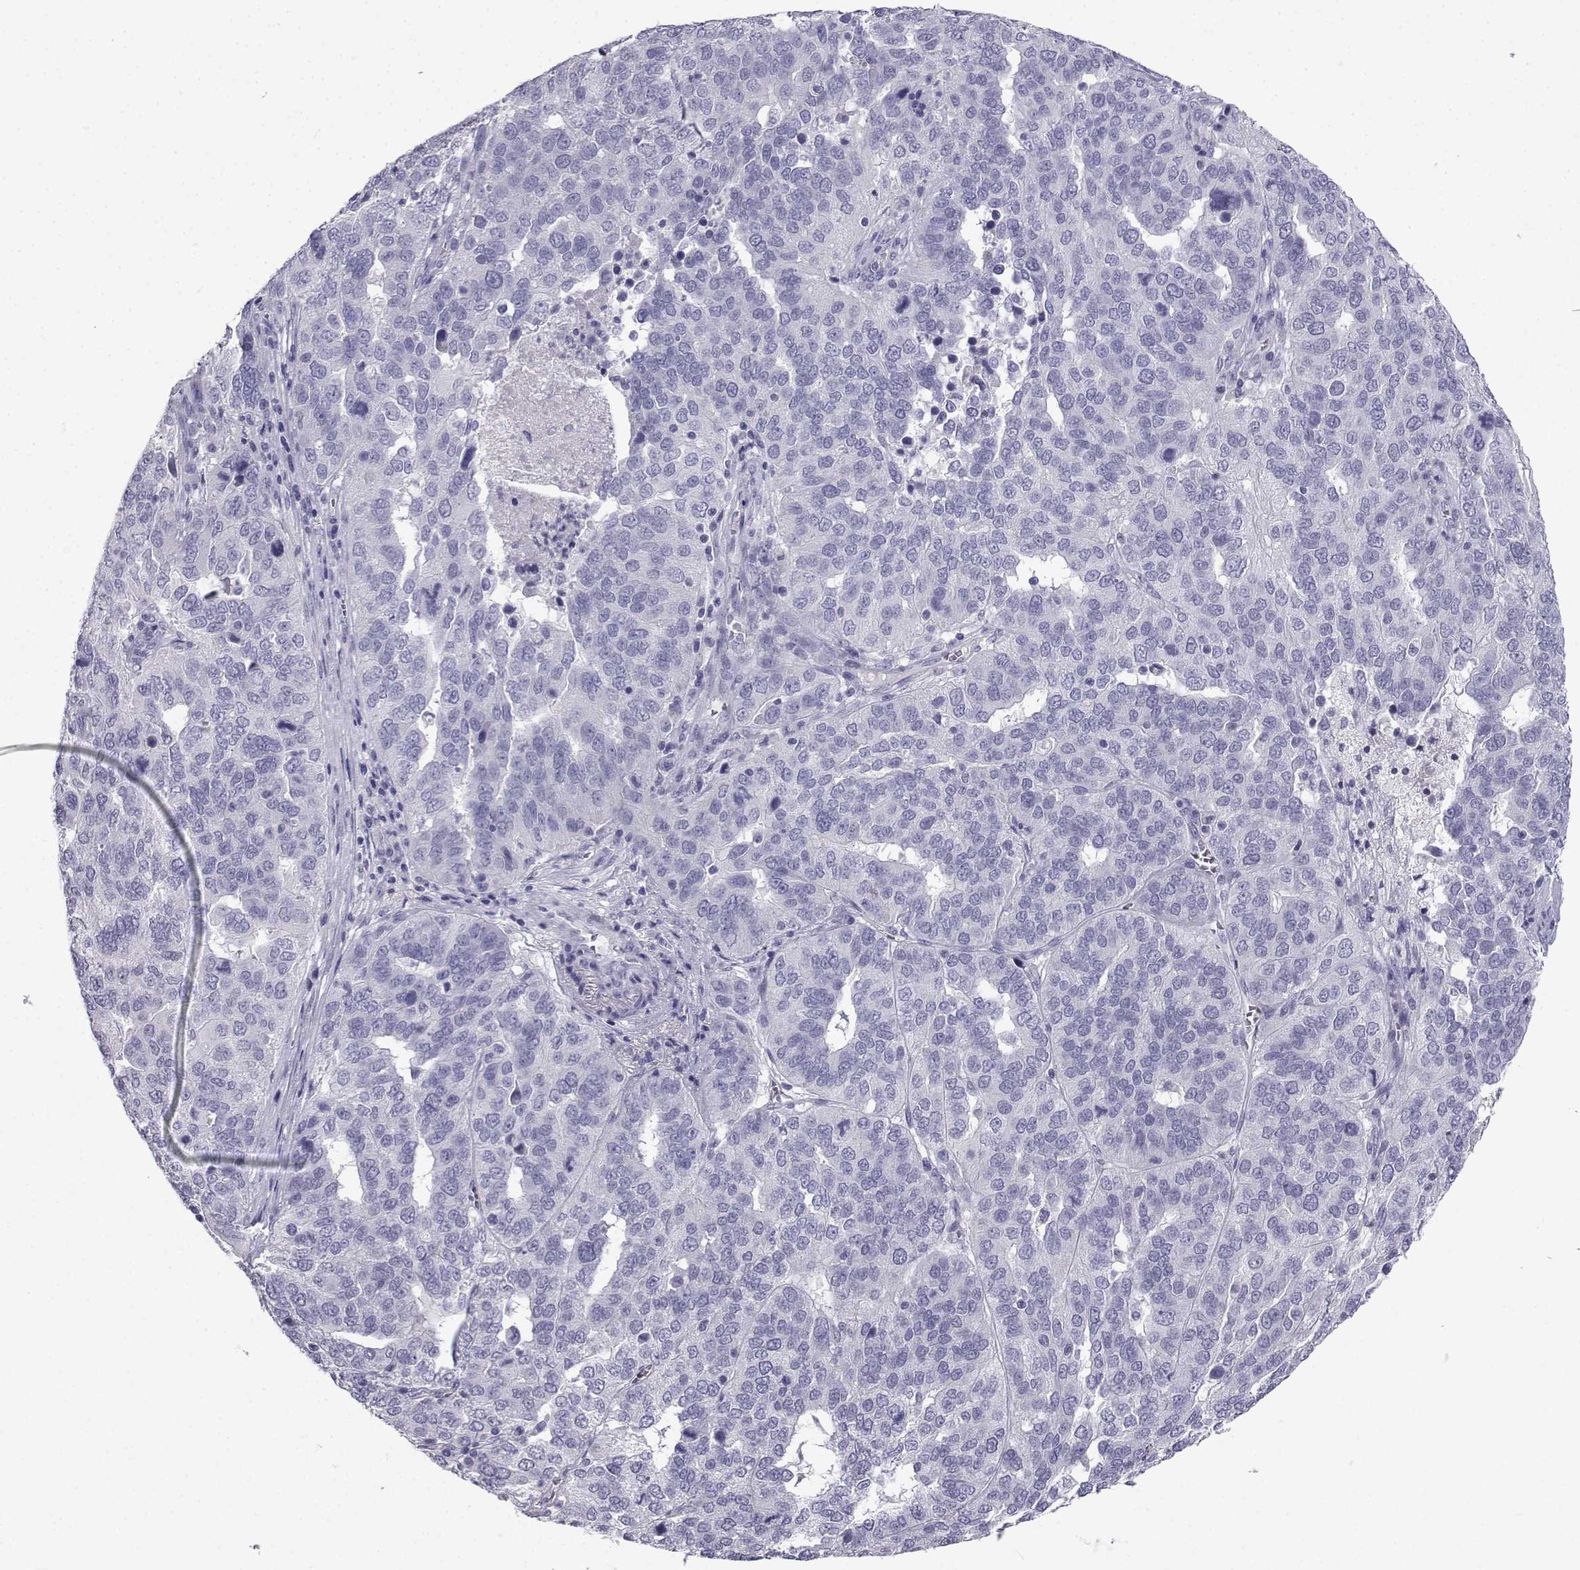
{"staining": {"intensity": "negative", "quantity": "none", "location": "none"}, "tissue": "ovarian cancer", "cell_type": "Tumor cells", "image_type": "cancer", "snomed": [{"axis": "morphology", "description": "Carcinoma, endometroid"}, {"axis": "topography", "description": "Soft tissue"}, {"axis": "topography", "description": "Ovary"}], "caption": "Tumor cells show no significant protein positivity in ovarian cancer (endometroid carcinoma).", "gene": "PCSK1N", "patient": {"sex": "female", "age": 52}}